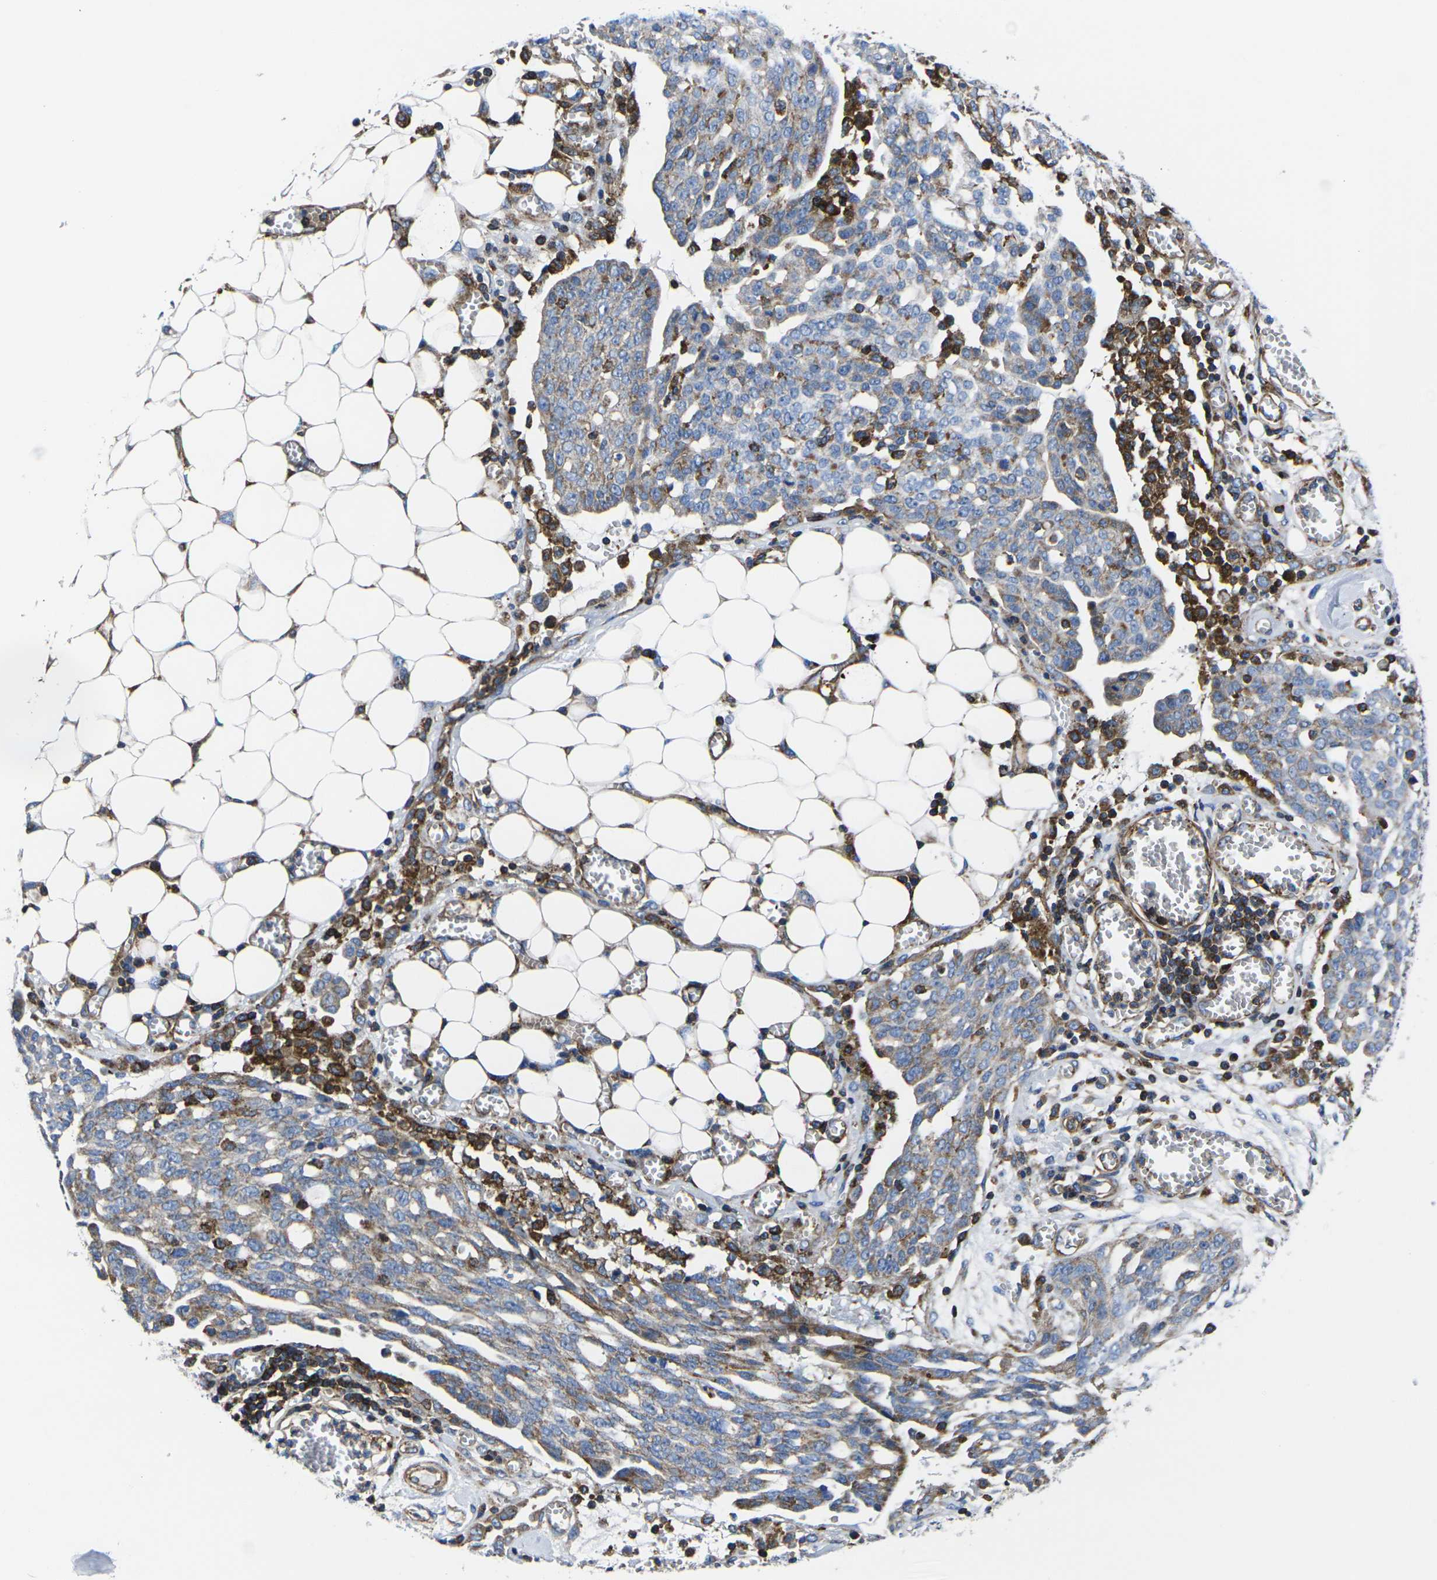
{"staining": {"intensity": "weak", "quantity": "25%-75%", "location": "cytoplasmic/membranous"}, "tissue": "ovarian cancer", "cell_type": "Tumor cells", "image_type": "cancer", "snomed": [{"axis": "morphology", "description": "Cystadenocarcinoma, serous, NOS"}, {"axis": "topography", "description": "Soft tissue"}, {"axis": "topography", "description": "Ovary"}], "caption": "Ovarian cancer stained for a protein (brown) reveals weak cytoplasmic/membranous positive staining in about 25%-75% of tumor cells.", "gene": "GPR4", "patient": {"sex": "female", "age": 57}}